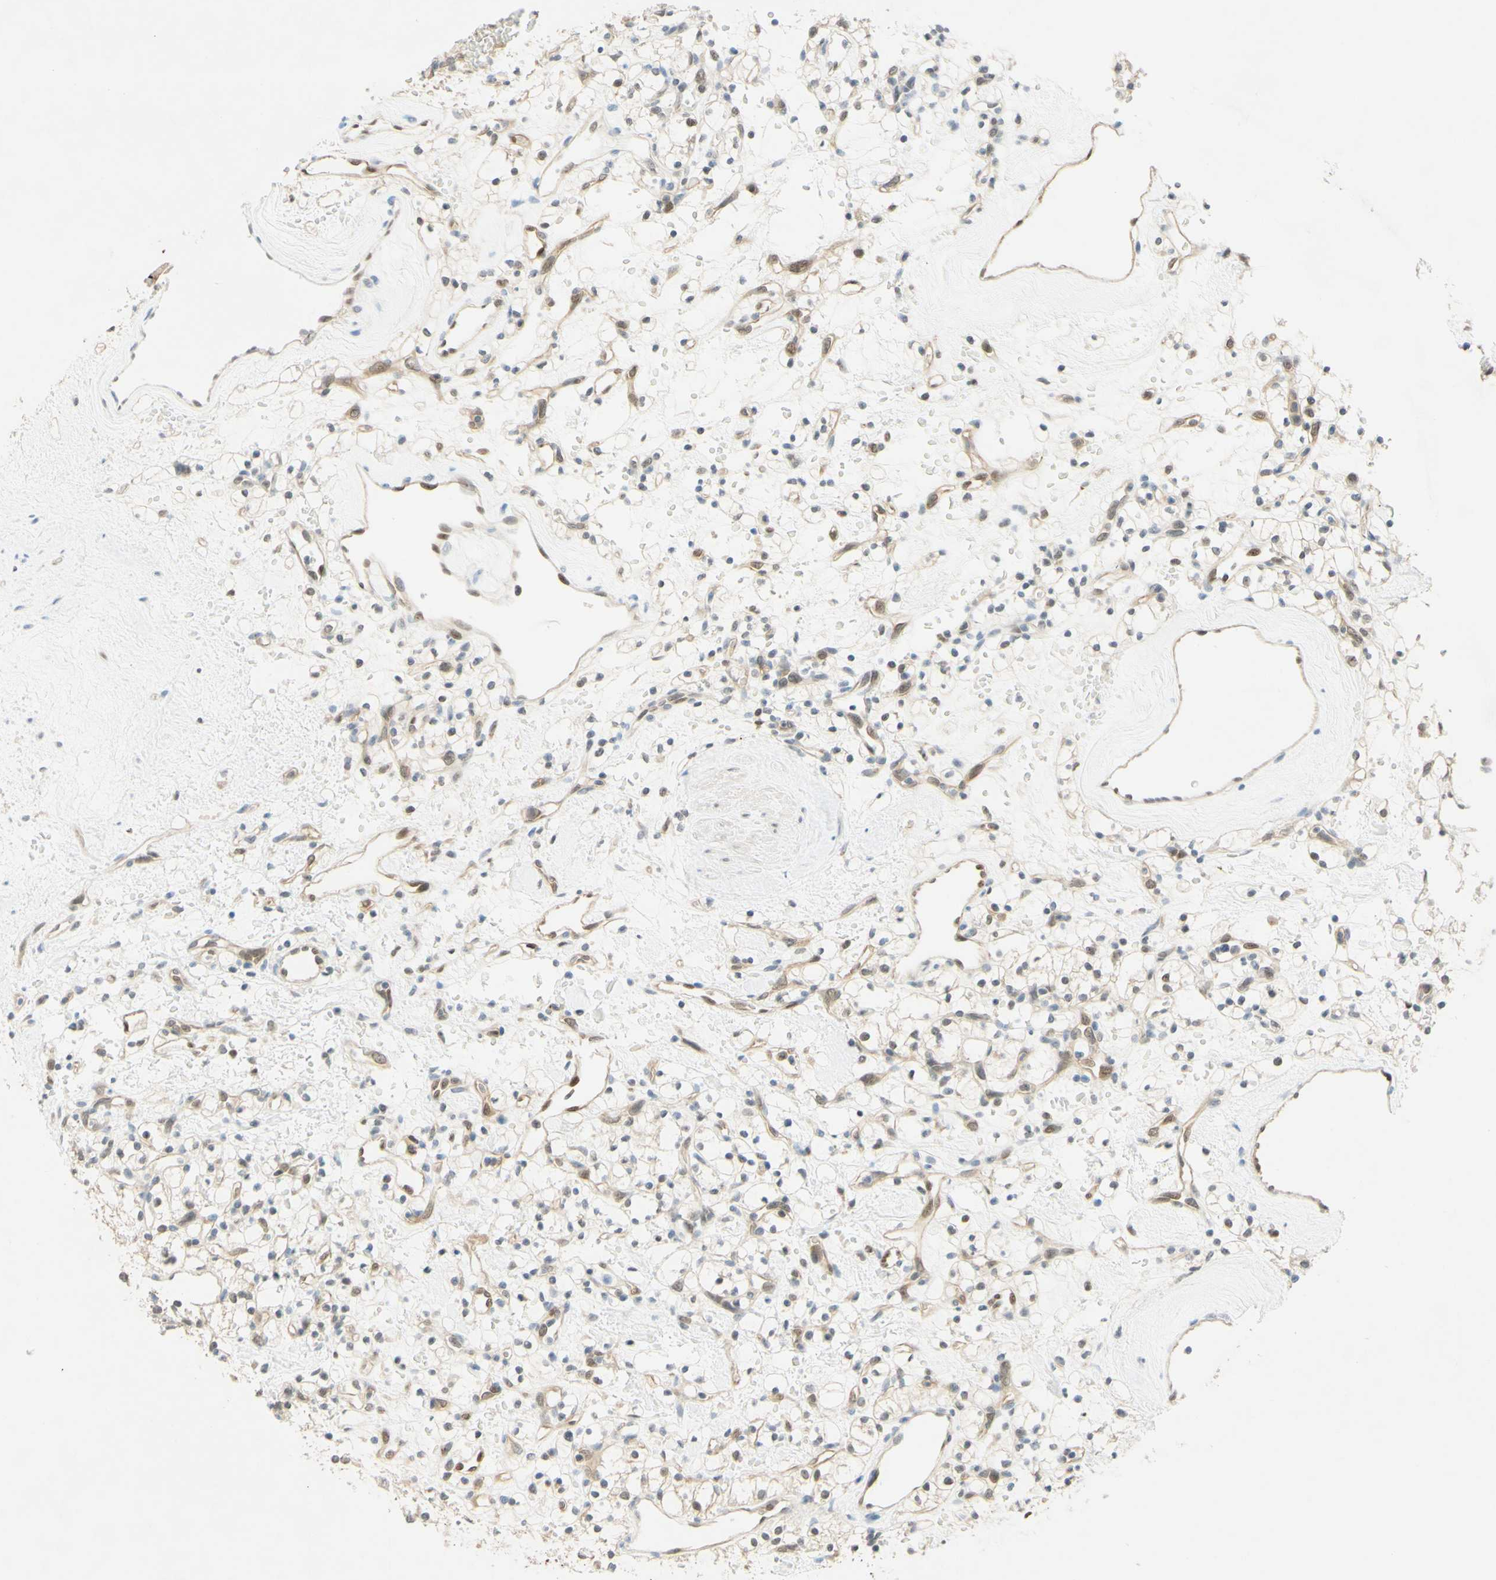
{"staining": {"intensity": "negative", "quantity": "none", "location": "none"}, "tissue": "renal cancer", "cell_type": "Tumor cells", "image_type": "cancer", "snomed": [{"axis": "morphology", "description": "Adenocarcinoma, NOS"}, {"axis": "topography", "description": "Kidney"}], "caption": "Protein analysis of renal cancer reveals no significant staining in tumor cells.", "gene": "POLB", "patient": {"sex": "female", "age": 60}}